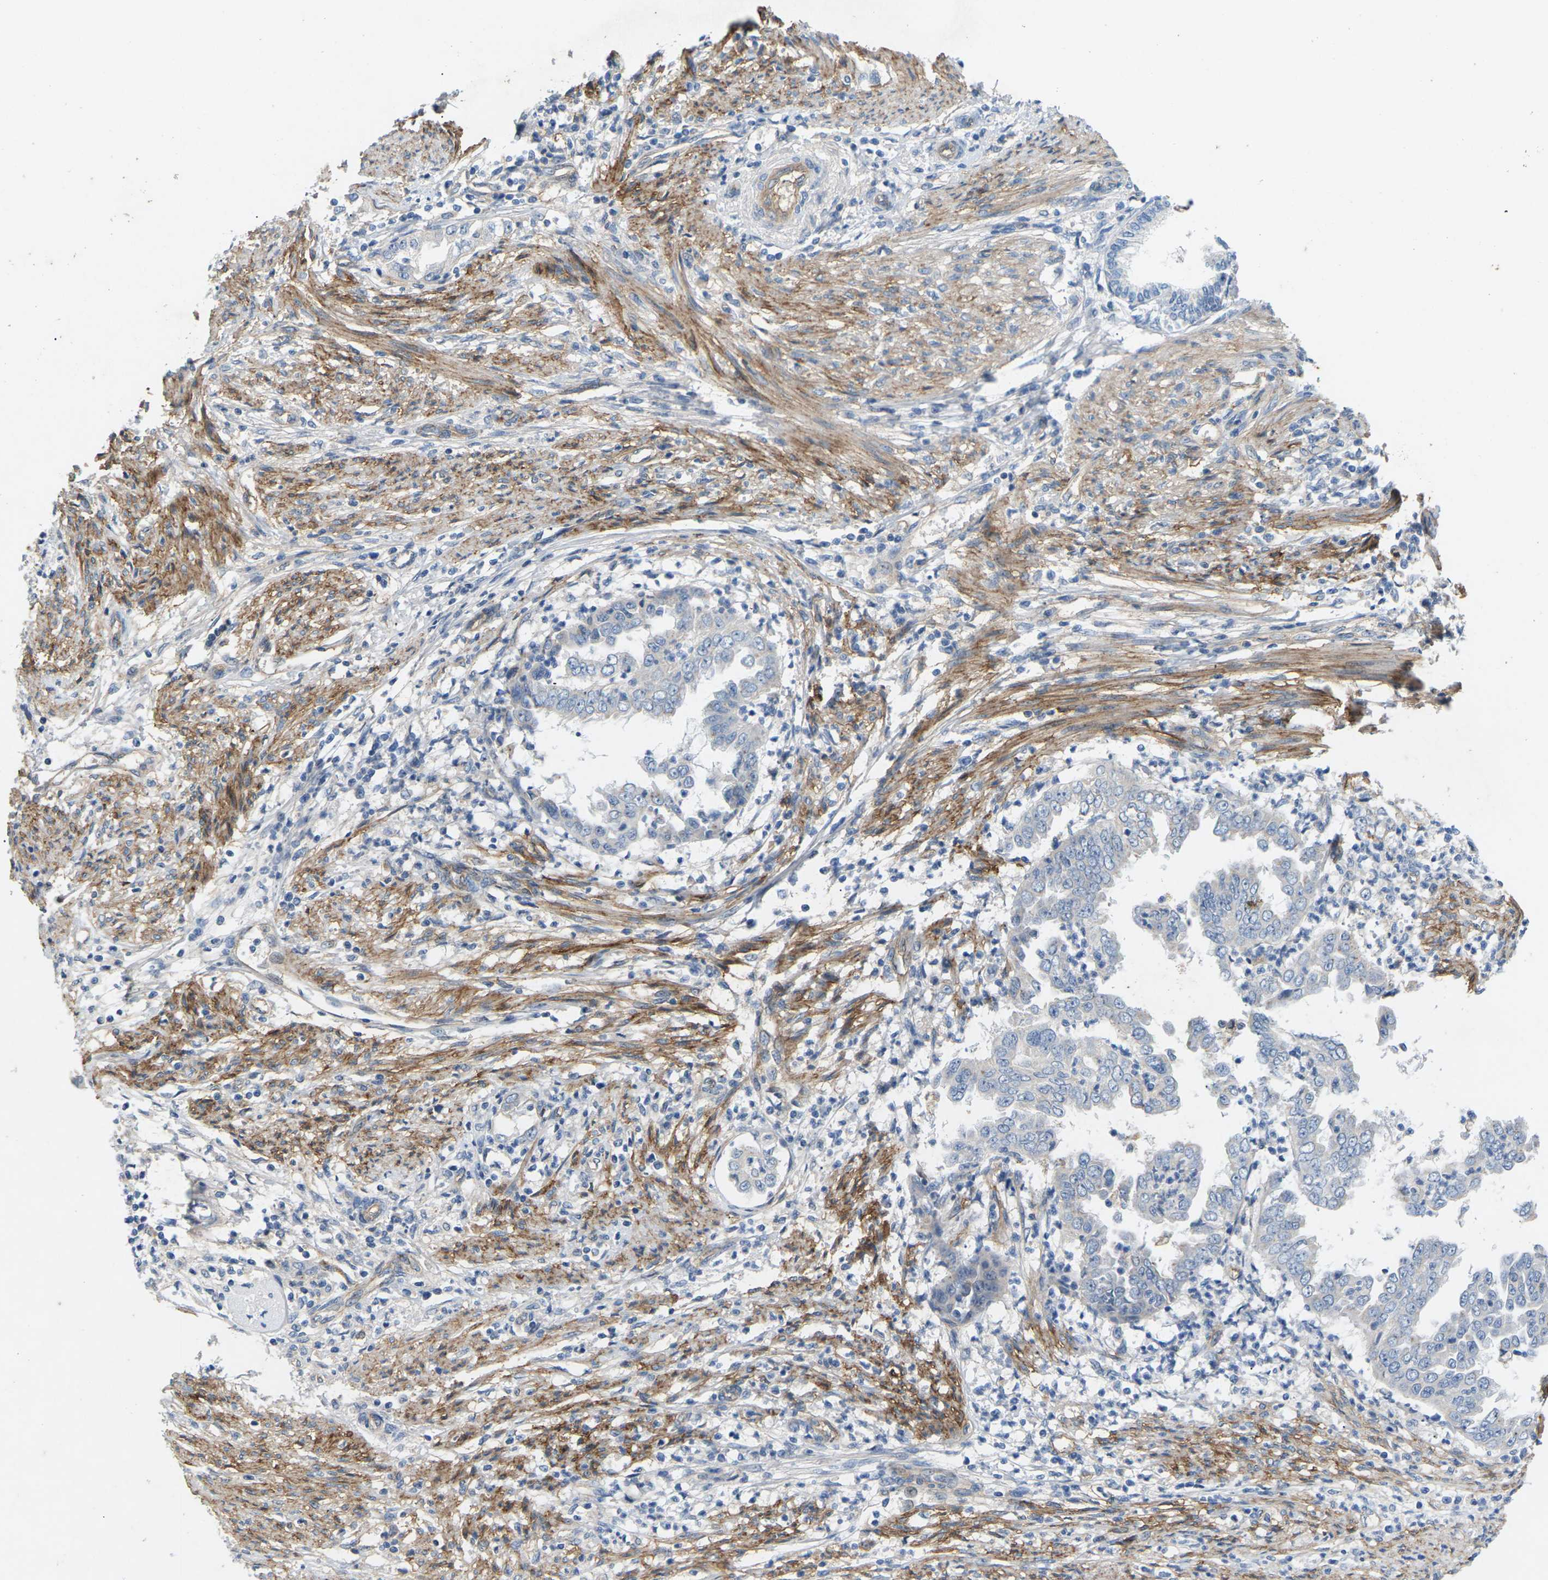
{"staining": {"intensity": "weak", "quantity": "25%-75%", "location": "cytoplasmic/membranous"}, "tissue": "endometrial cancer", "cell_type": "Tumor cells", "image_type": "cancer", "snomed": [{"axis": "morphology", "description": "Adenocarcinoma, NOS"}, {"axis": "topography", "description": "Endometrium"}], "caption": "This micrograph demonstrates immunohistochemistry staining of endometrial adenocarcinoma, with low weak cytoplasmic/membranous expression in about 25%-75% of tumor cells.", "gene": "ITGA5", "patient": {"sex": "female", "age": 85}}